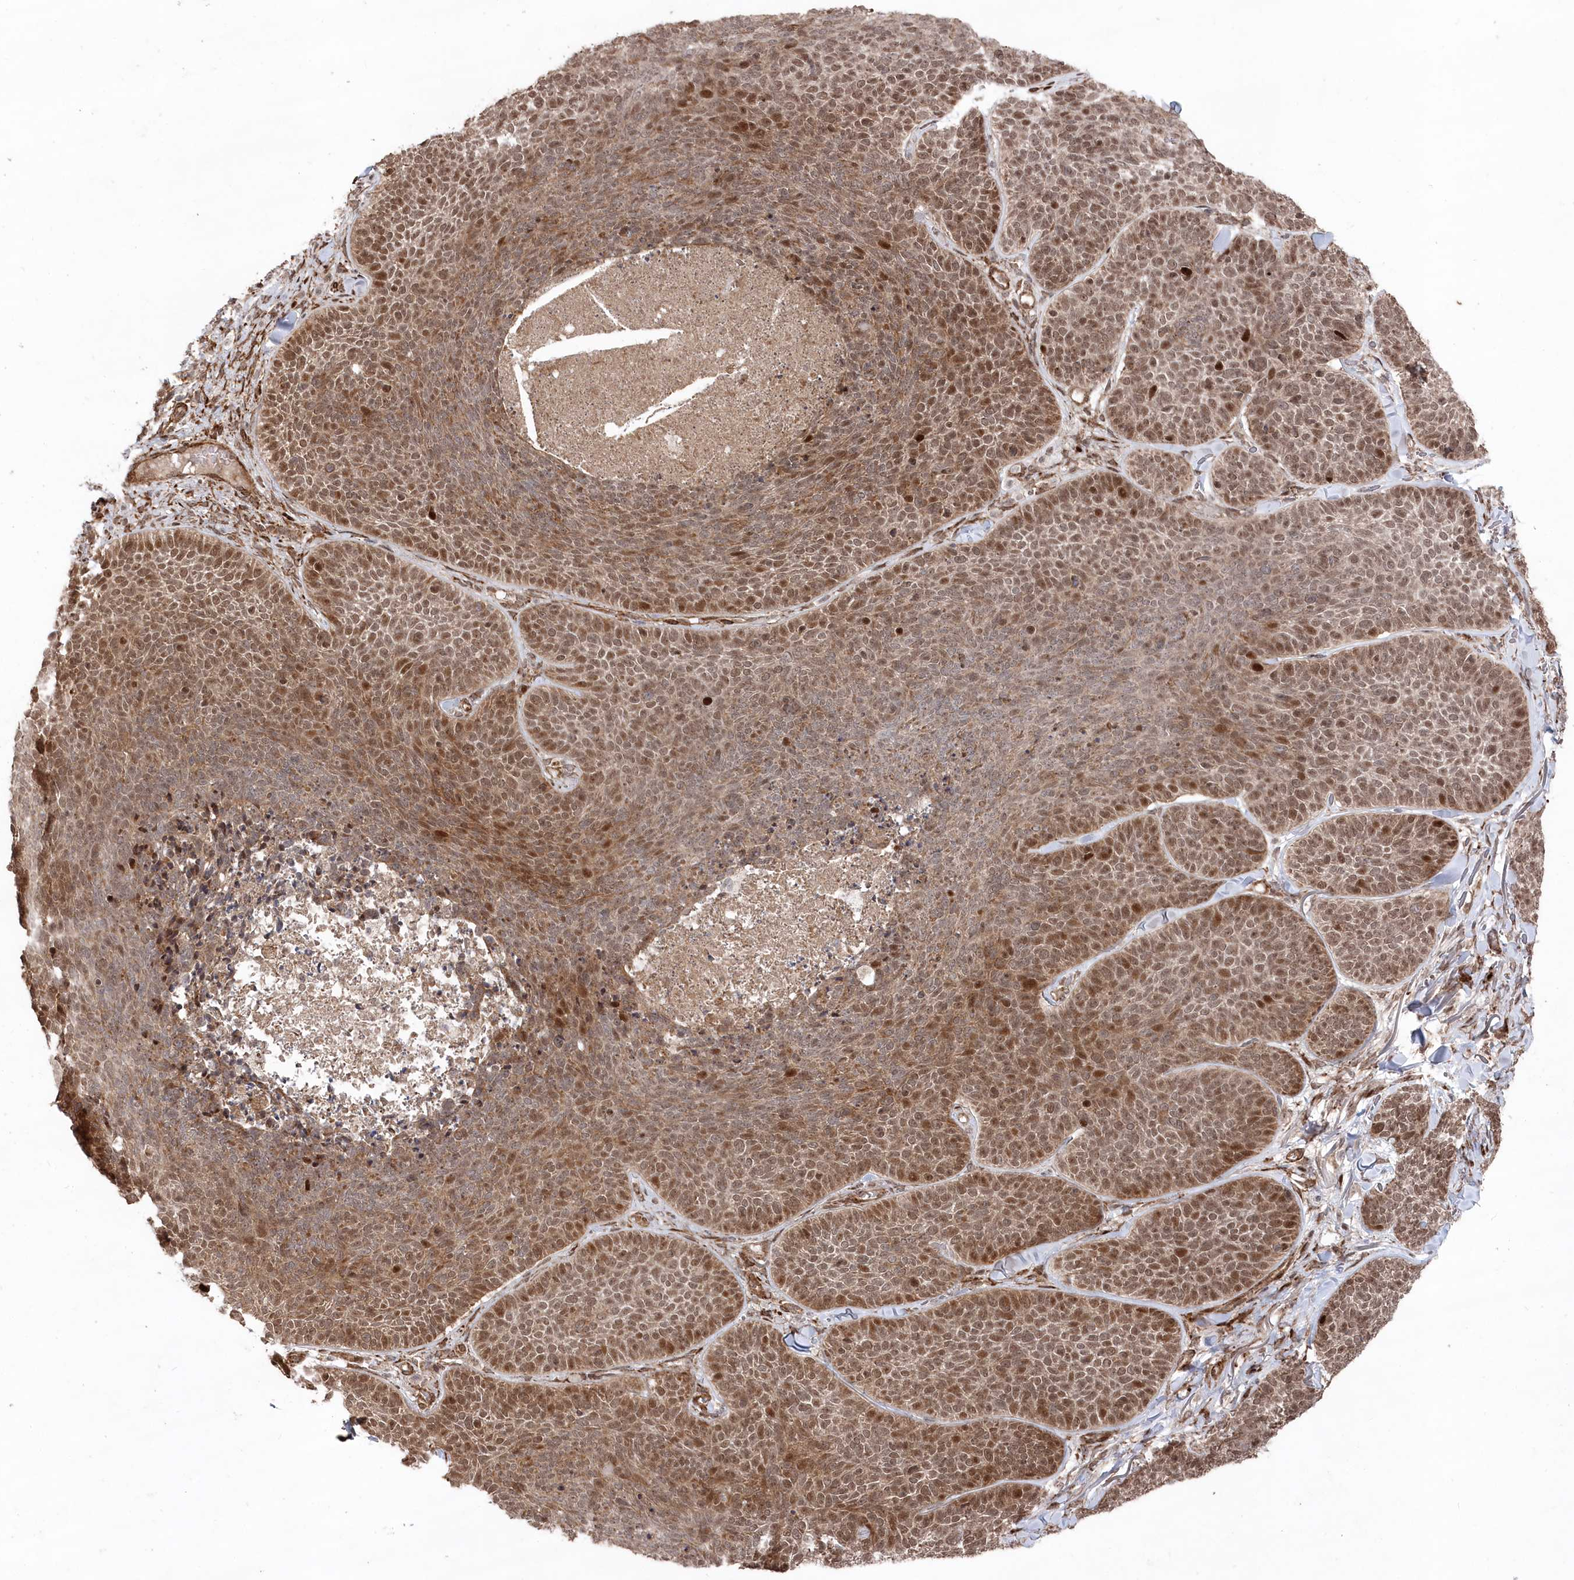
{"staining": {"intensity": "strong", "quantity": ">75%", "location": "cytoplasmic/membranous,nuclear"}, "tissue": "skin cancer", "cell_type": "Tumor cells", "image_type": "cancer", "snomed": [{"axis": "morphology", "description": "Basal cell carcinoma"}, {"axis": "topography", "description": "Skin"}], "caption": "Protein expression analysis of basal cell carcinoma (skin) reveals strong cytoplasmic/membranous and nuclear staining in about >75% of tumor cells.", "gene": "POLR3A", "patient": {"sex": "male", "age": 85}}